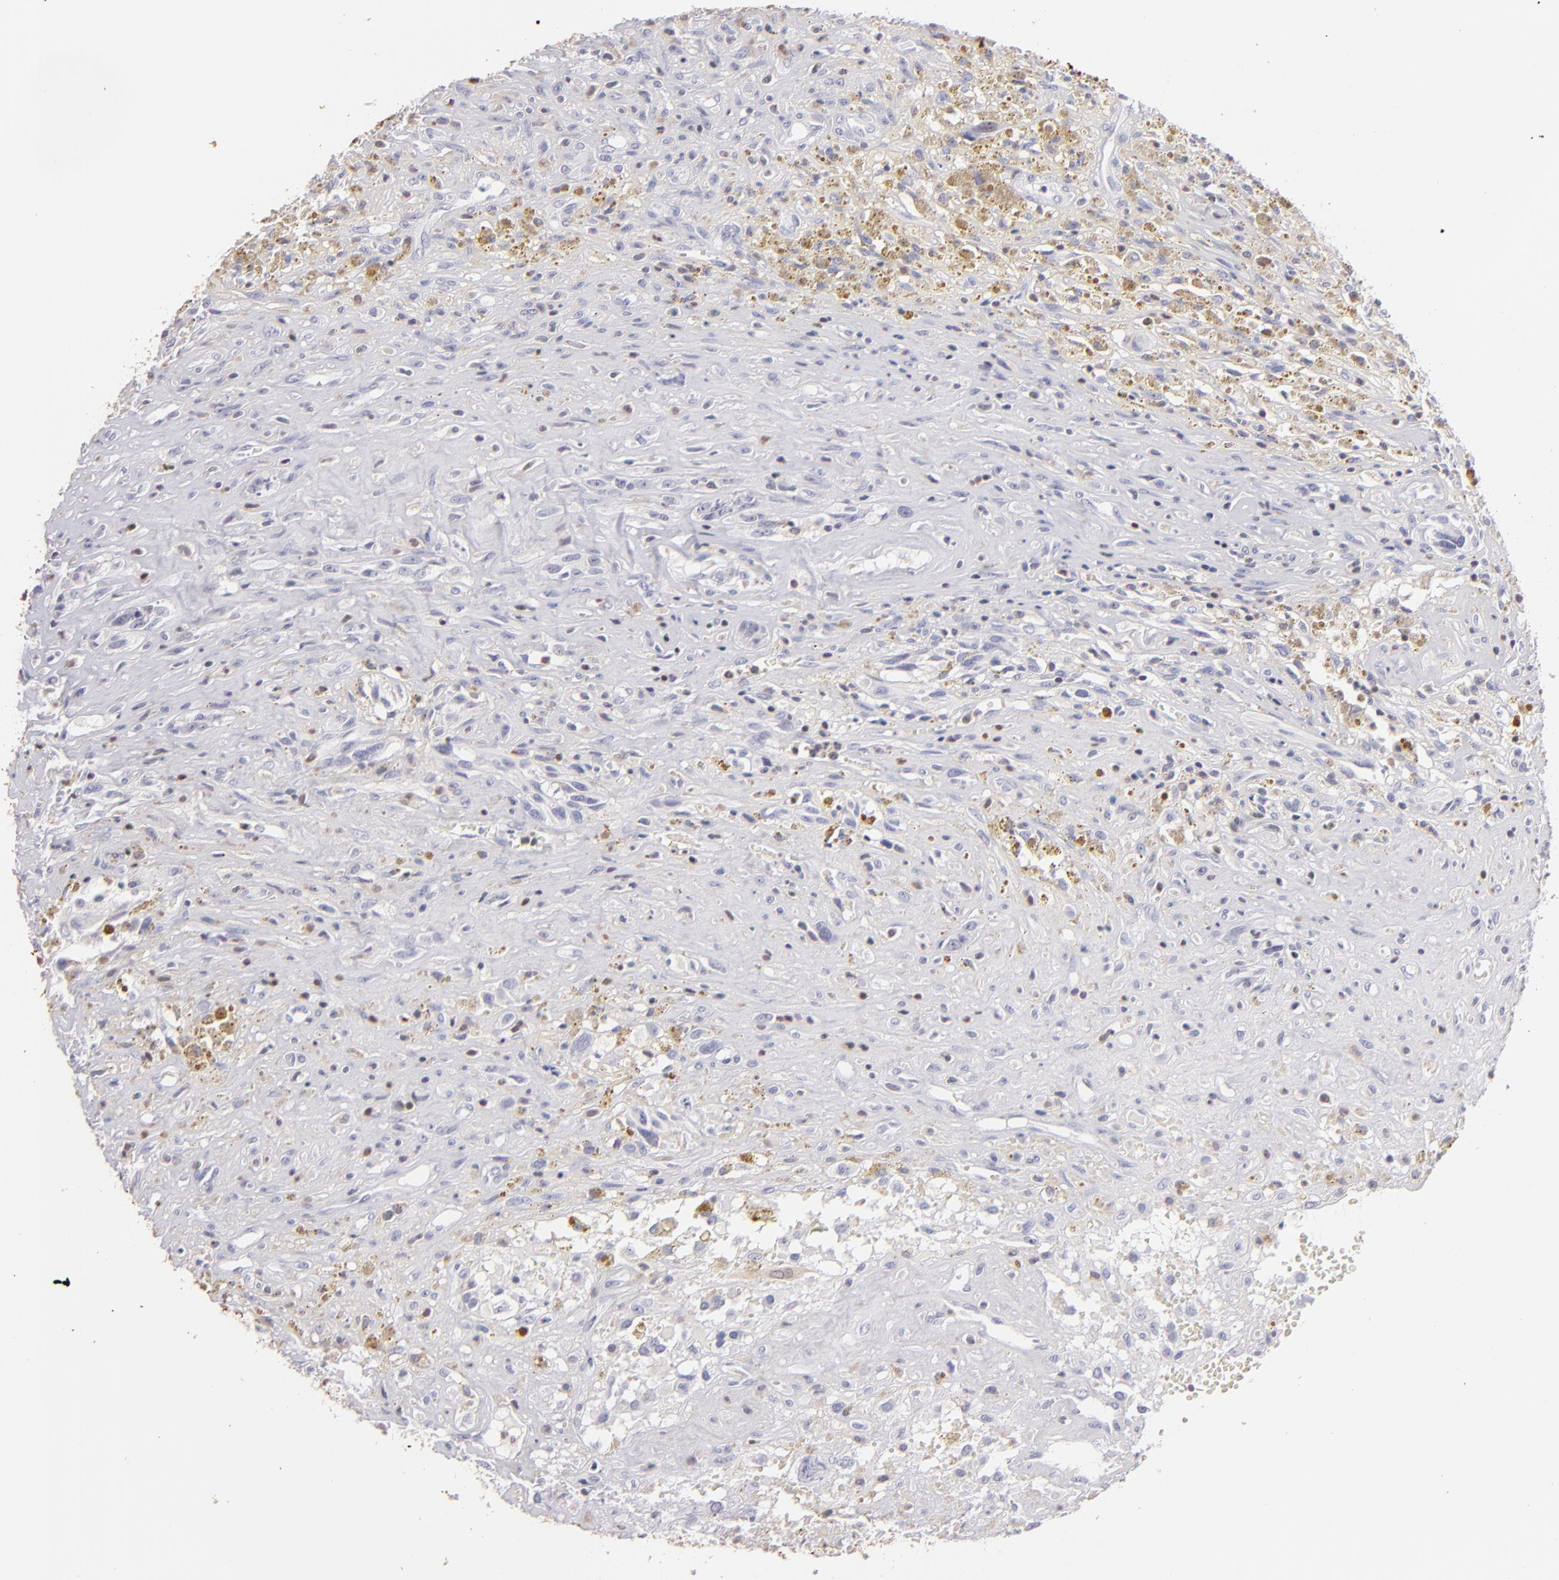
{"staining": {"intensity": "negative", "quantity": "none", "location": "none"}, "tissue": "glioma", "cell_type": "Tumor cells", "image_type": "cancer", "snomed": [{"axis": "morphology", "description": "Glioma, malignant, High grade"}, {"axis": "topography", "description": "Brain"}], "caption": "Histopathology image shows no protein positivity in tumor cells of malignant glioma (high-grade) tissue.", "gene": "S100A2", "patient": {"sex": "male", "age": 66}}